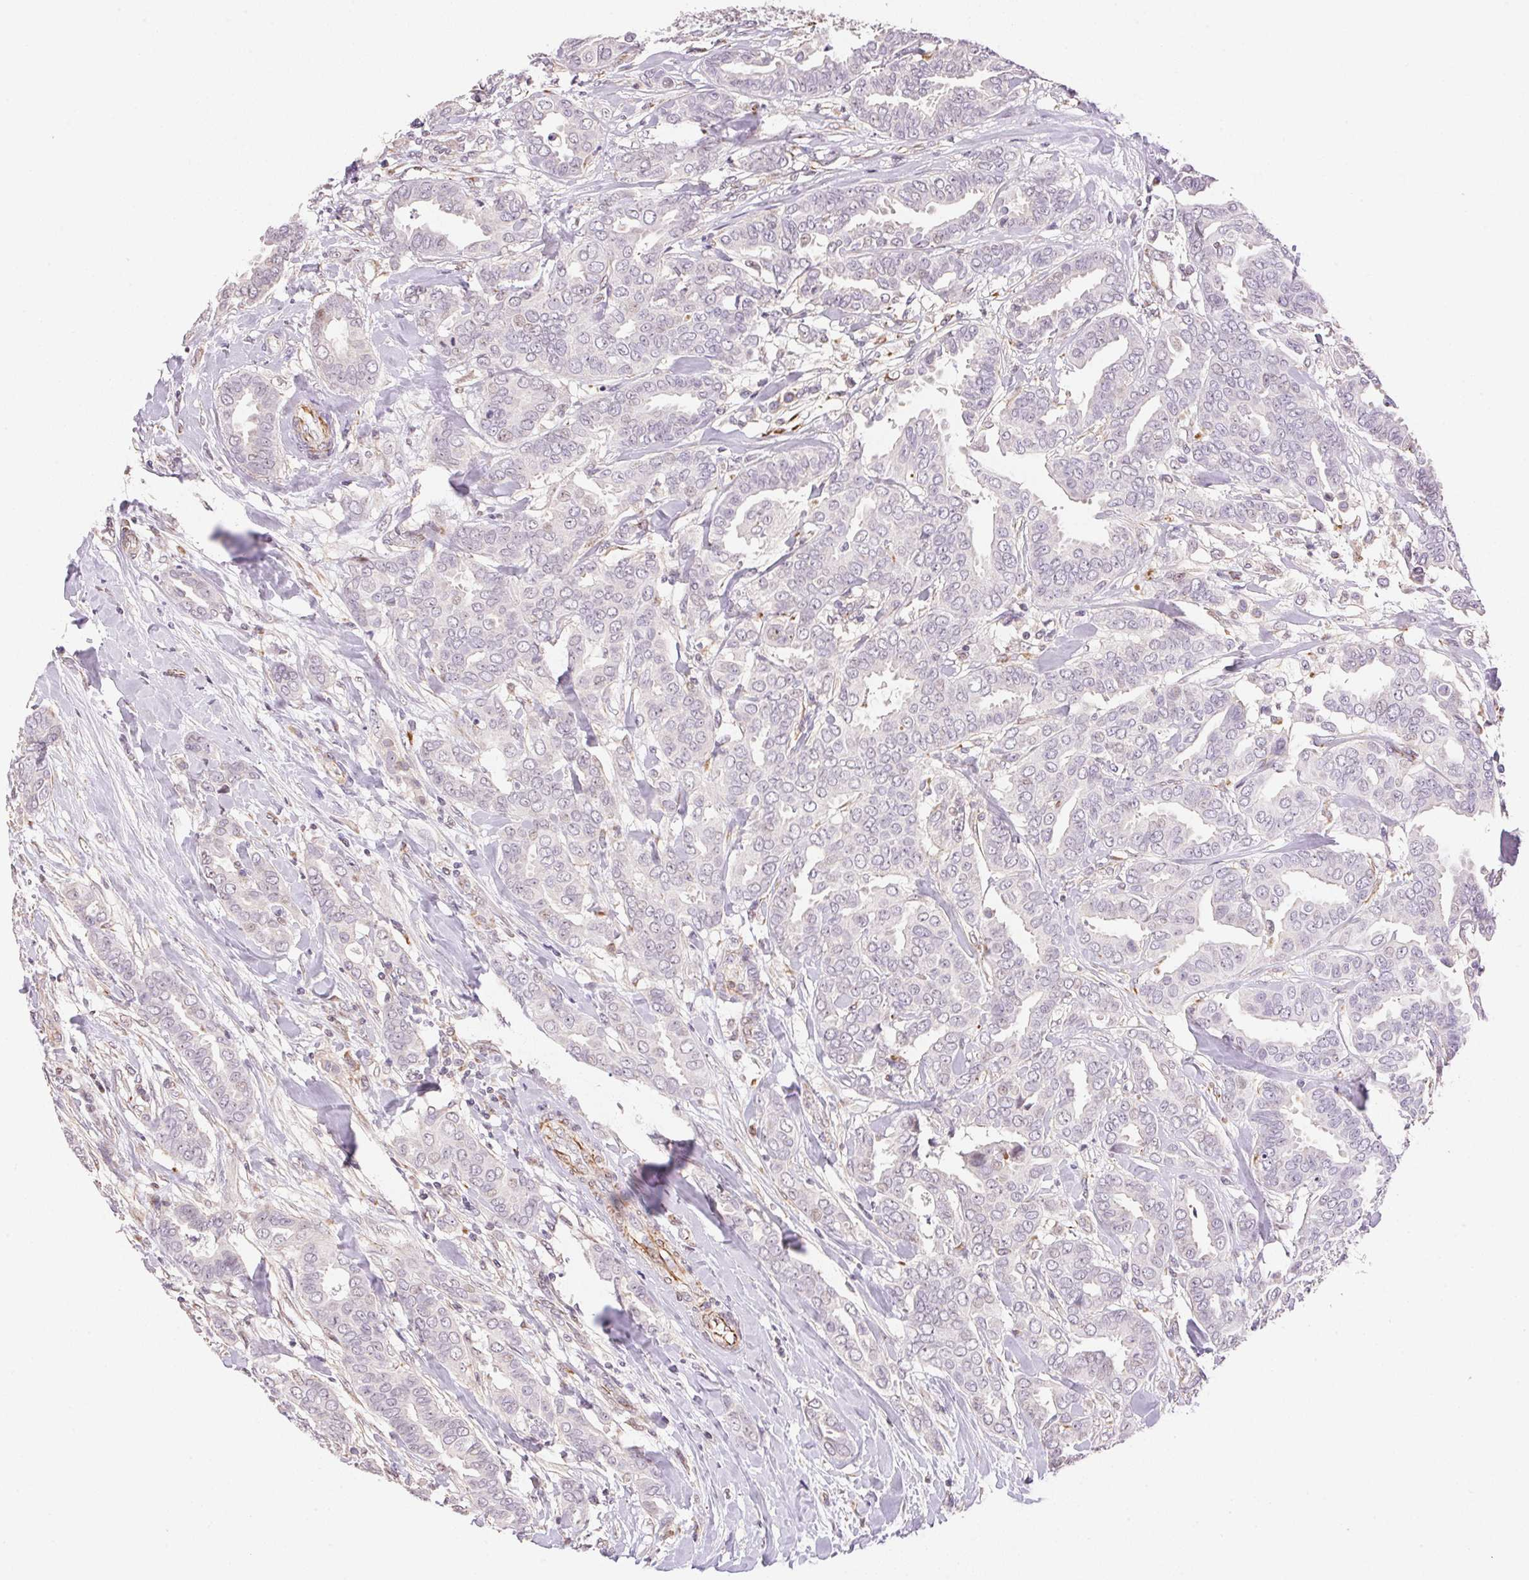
{"staining": {"intensity": "negative", "quantity": "none", "location": "none"}, "tissue": "breast cancer", "cell_type": "Tumor cells", "image_type": "cancer", "snomed": [{"axis": "morphology", "description": "Duct carcinoma"}, {"axis": "topography", "description": "Breast"}], "caption": "Breast invasive ductal carcinoma stained for a protein using immunohistochemistry reveals no staining tumor cells.", "gene": "GYG2", "patient": {"sex": "female", "age": 45}}